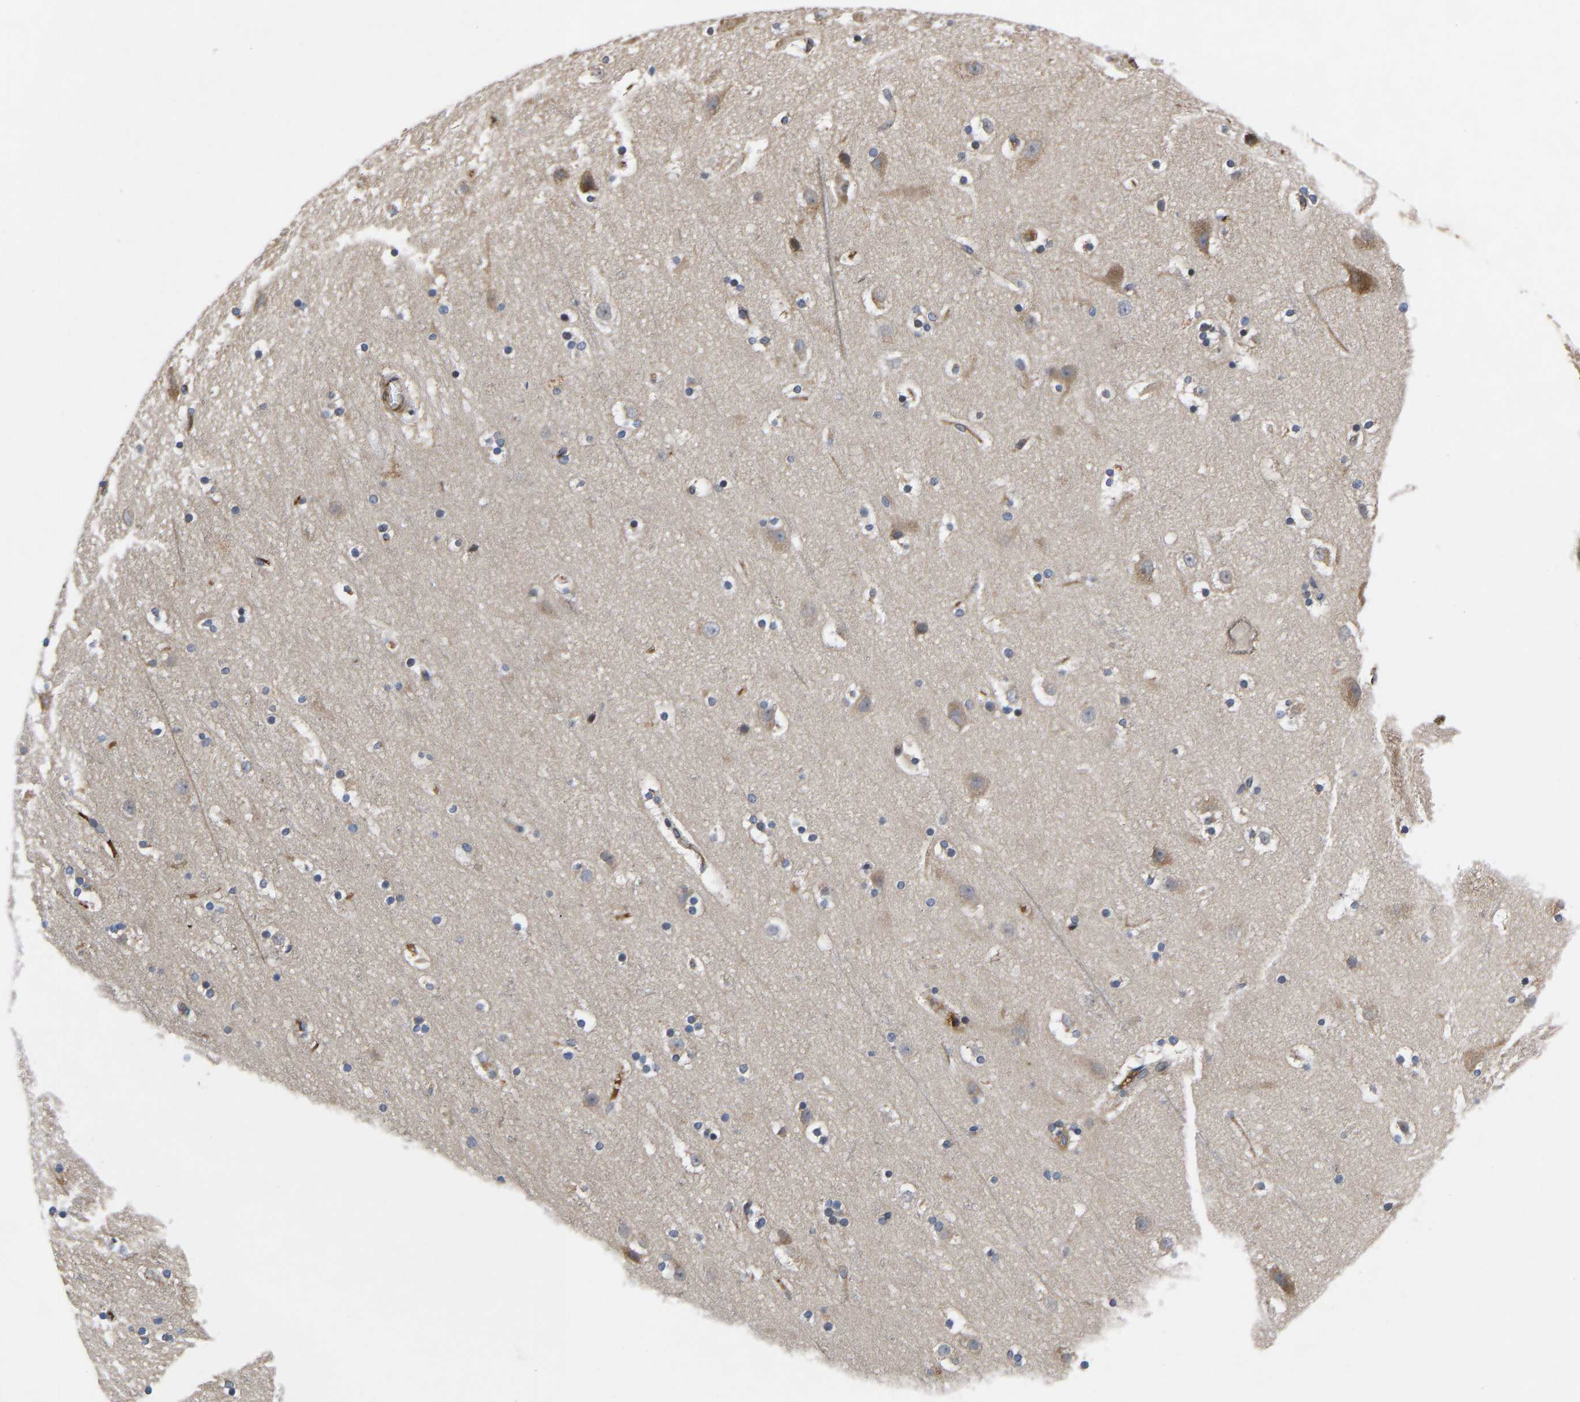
{"staining": {"intensity": "negative", "quantity": "none", "location": "none"}, "tissue": "cerebral cortex", "cell_type": "Endothelial cells", "image_type": "normal", "snomed": [{"axis": "morphology", "description": "Normal tissue, NOS"}, {"axis": "topography", "description": "Cerebral cortex"}], "caption": "The micrograph reveals no significant staining in endothelial cells of cerebral cortex. The staining was performed using DAB (3,3'-diaminobenzidine) to visualize the protein expression in brown, while the nuclei were stained in blue with hematoxylin (Magnification: 20x).", "gene": "FRRS1", "patient": {"sex": "male", "age": 45}}